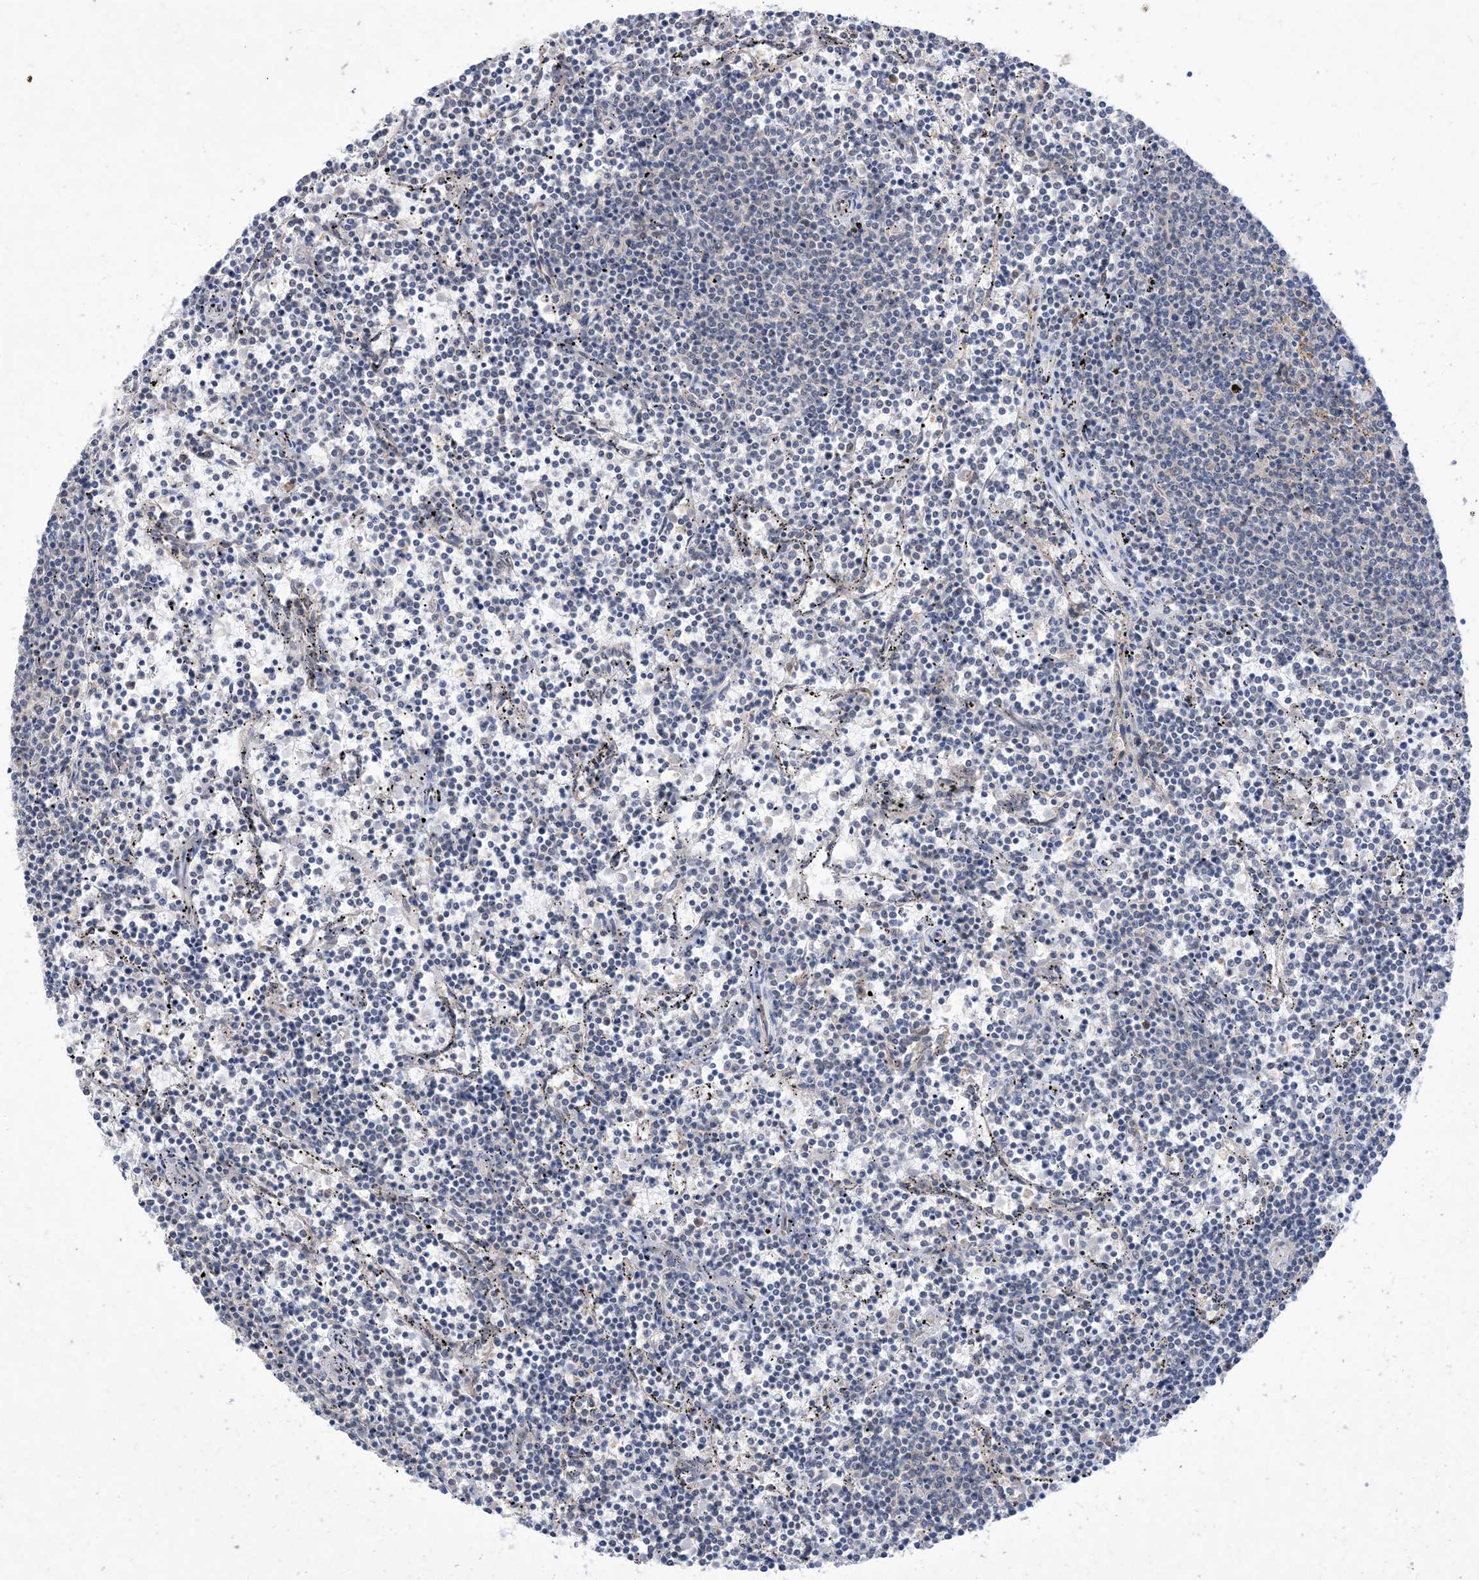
{"staining": {"intensity": "negative", "quantity": "none", "location": "none"}, "tissue": "lymphoma", "cell_type": "Tumor cells", "image_type": "cancer", "snomed": [{"axis": "morphology", "description": "Malignant lymphoma, non-Hodgkin's type, Low grade"}, {"axis": "topography", "description": "Spleen"}], "caption": "DAB immunohistochemical staining of lymphoma exhibits no significant positivity in tumor cells.", "gene": "EHBP1", "patient": {"sex": "female", "age": 50}}